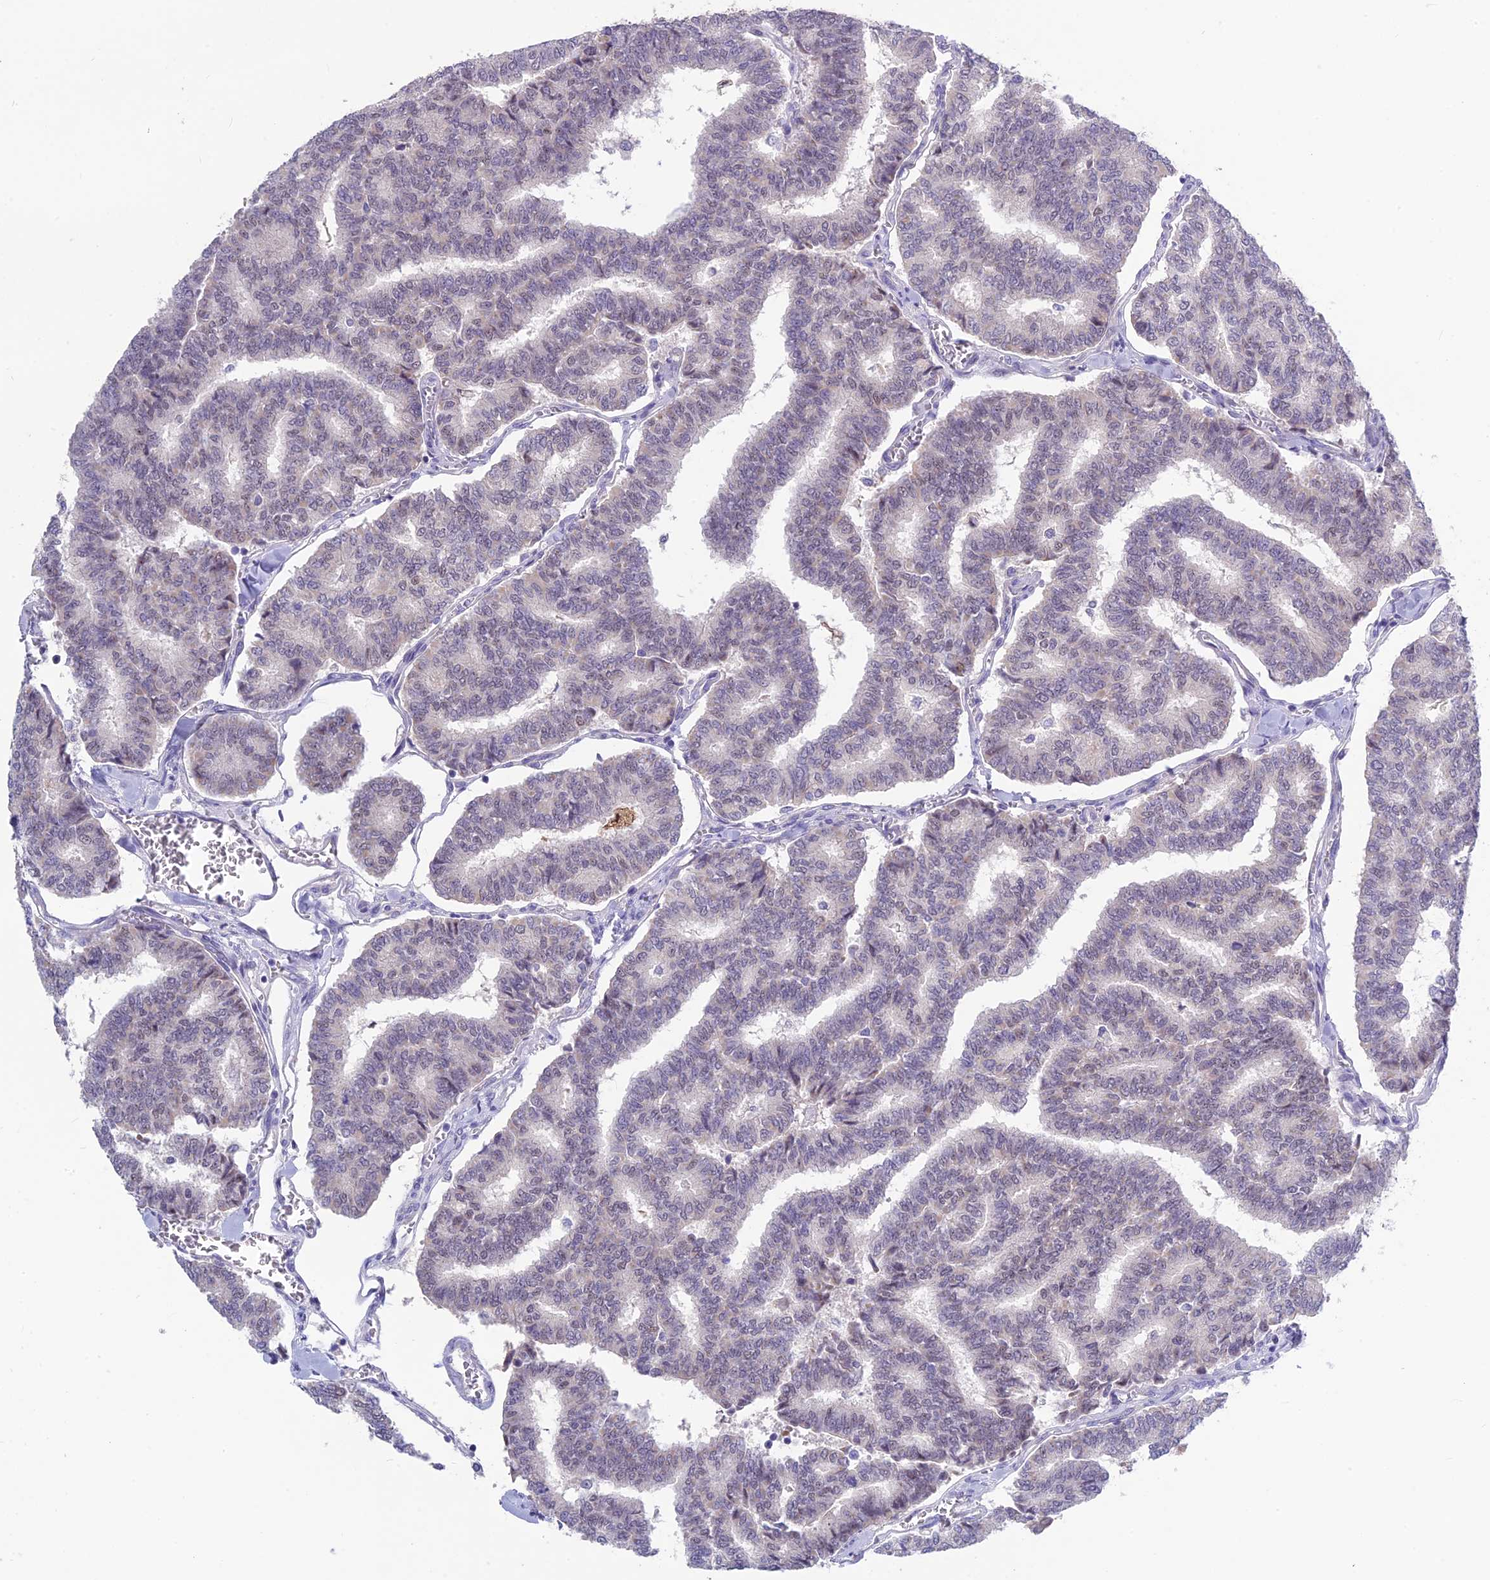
{"staining": {"intensity": "negative", "quantity": "none", "location": "none"}, "tissue": "thyroid cancer", "cell_type": "Tumor cells", "image_type": "cancer", "snomed": [{"axis": "morphology", "description": "Papillary adenocarcinoma, NOS"}, {"axis": "topography", "description": "Thyroid gland"}], "caption": "DAB (3,3'-diaminobenzidine) immunohistochemical staining of human thyroid cancer displays no significant staining in tumor cells. (DAB immunohistochemistry, high magnification).", "gene": "SNTN", "patient": {"sex": "female", "age": 35}}